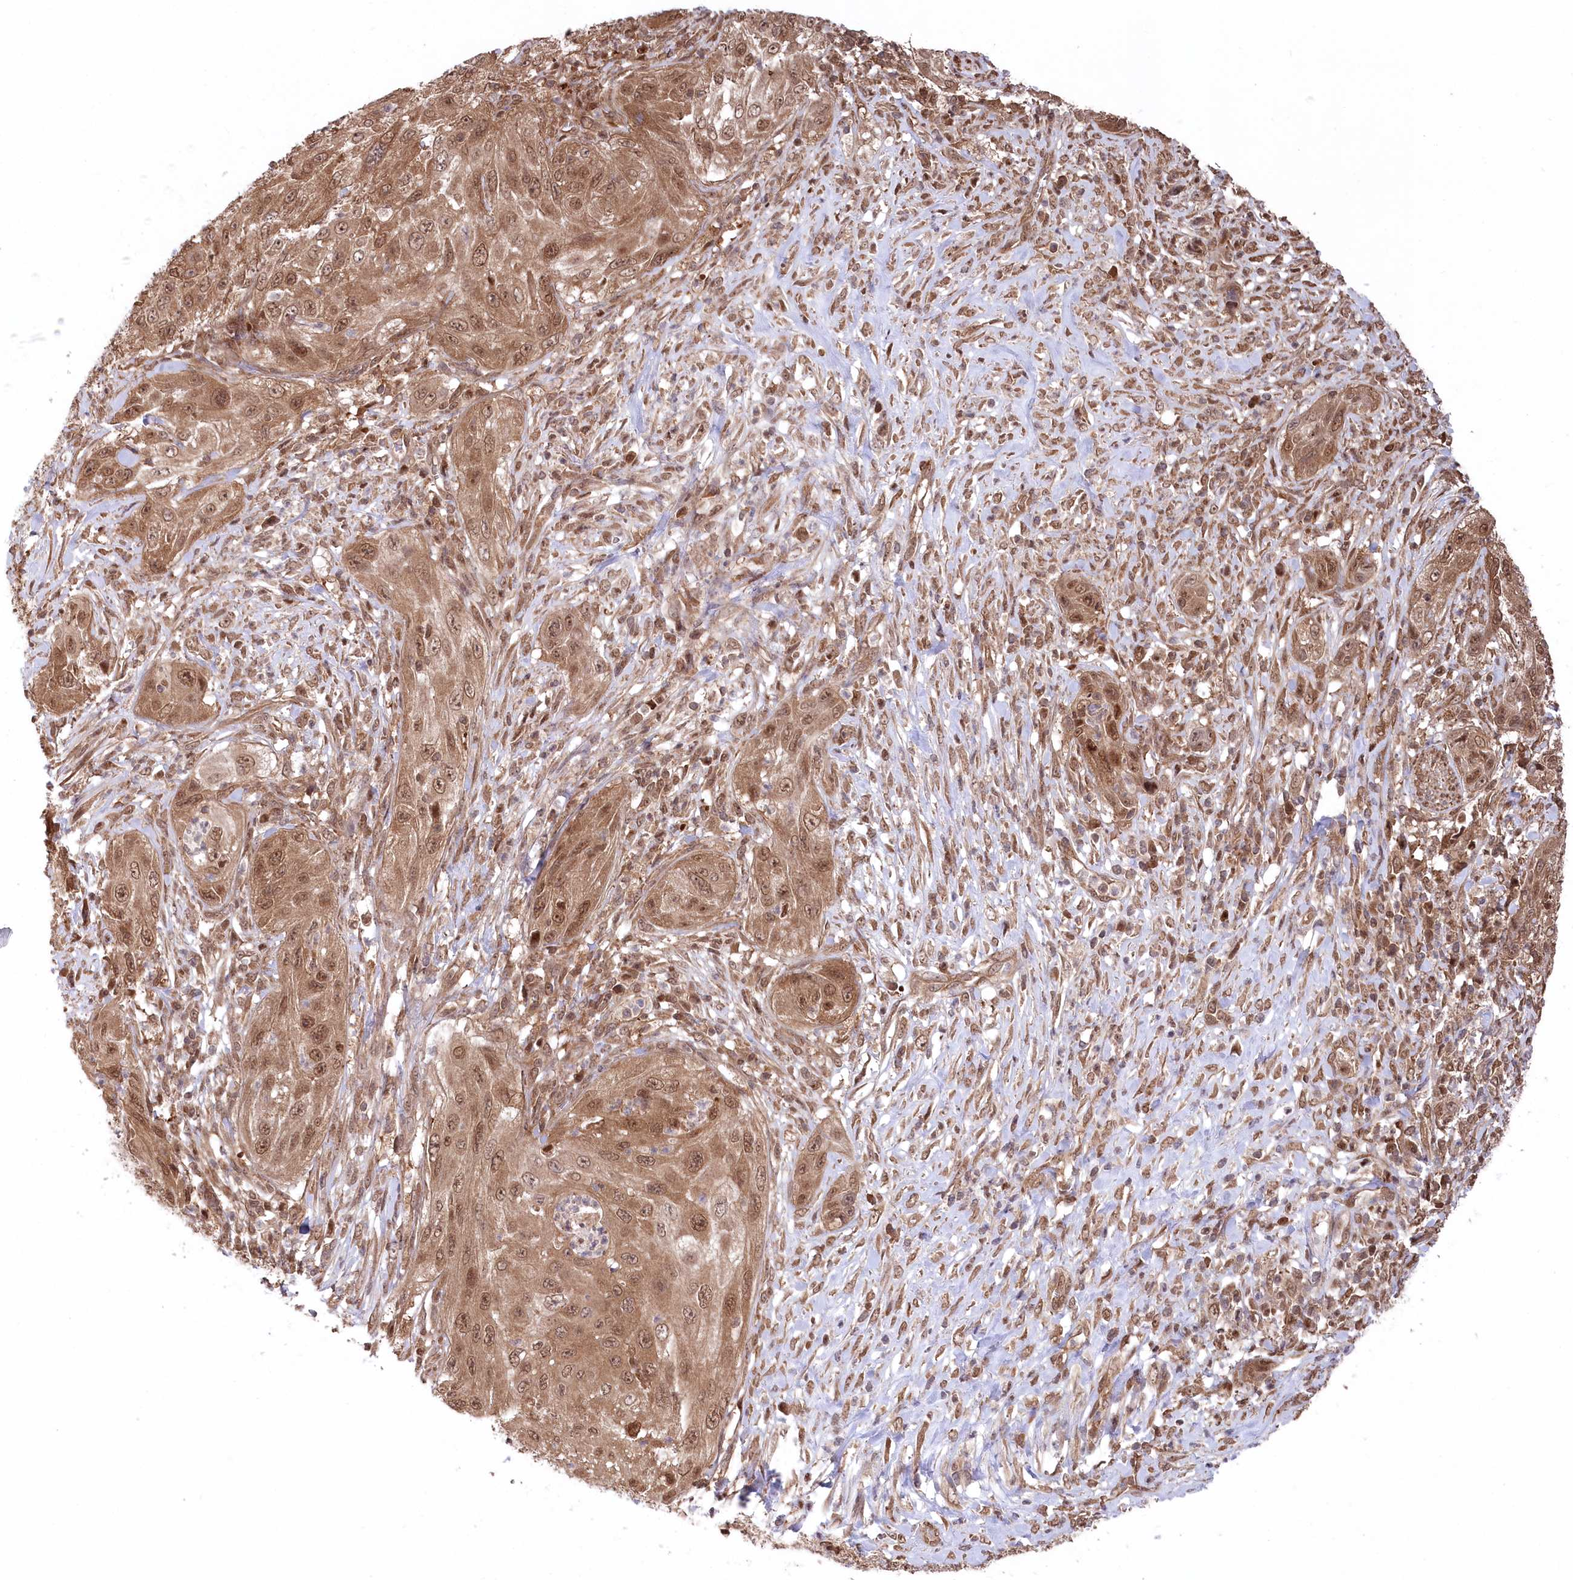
{"staining": {"intensity": "moderate", "quantity": ">75%", "location": "cytoplasmic/membranous,nuclear"}, "tissue": "cervical cancer", "cell_type": "Tumor cells", "image_type": "cancer", "snomed": [{"axis": "morphology", "description": "Squamous cell carcinoma, NOS"}, {"axis": "topography", "description": "Cervix"}], "caption": "A medium amount of moderate cytoplasmic/membranous and nuclear positivity is identified in approximately >75% of tumor cells in cervical cancer (squamous cell carcinoma) tissue. The protein is shown in brown color, while the nuclei are stained blue.", "gene": "PSMA1", "patient": {"sex": "female", "age": 42}}